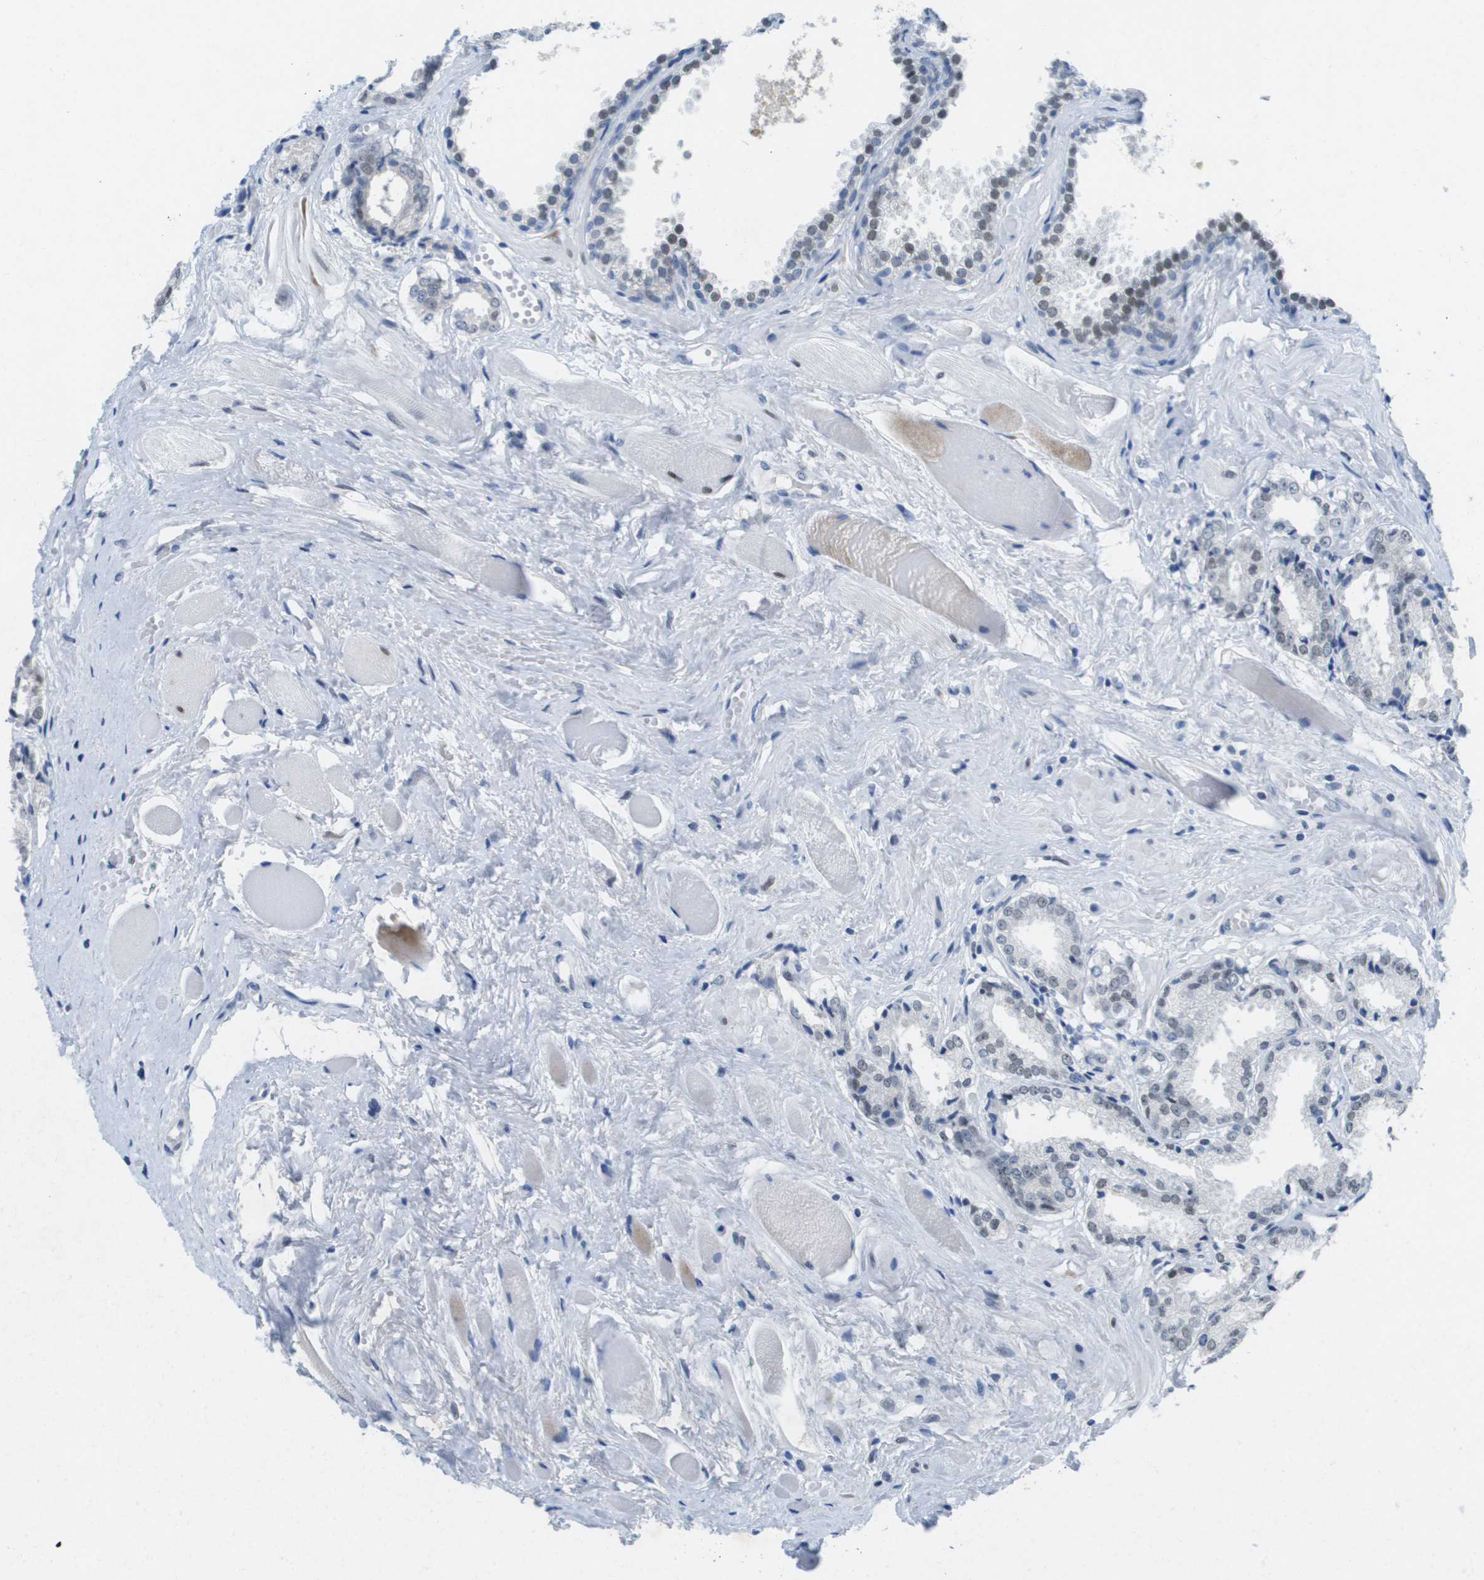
{"staining": {"intensity": "moderate", "quantity": "<25%", "location": "nuclear"}, "tissue": "prostate cancer", "cell_type": "Tumor cells", "image_type": "cancer", "snomed": [{"axis": "morphology", "description": "Adenocarcinoma, Low grade"}, {"axis": "topography", "description": "Prostate"}], "caption": "Immunohistochemistry staining of prostate cancer (adenocarcinoma (low-grade)), which displays low levels of moderate nuclear staining in approximately <25% of tumor cells indicating moderate nuclear protein expression. The staining was performed using DAB (brown) for protein detection and nuclei were counterstained in hematoxylin (blue).", "gene": "TP53RK", "patient": {"sex": "male", "age": 53}}